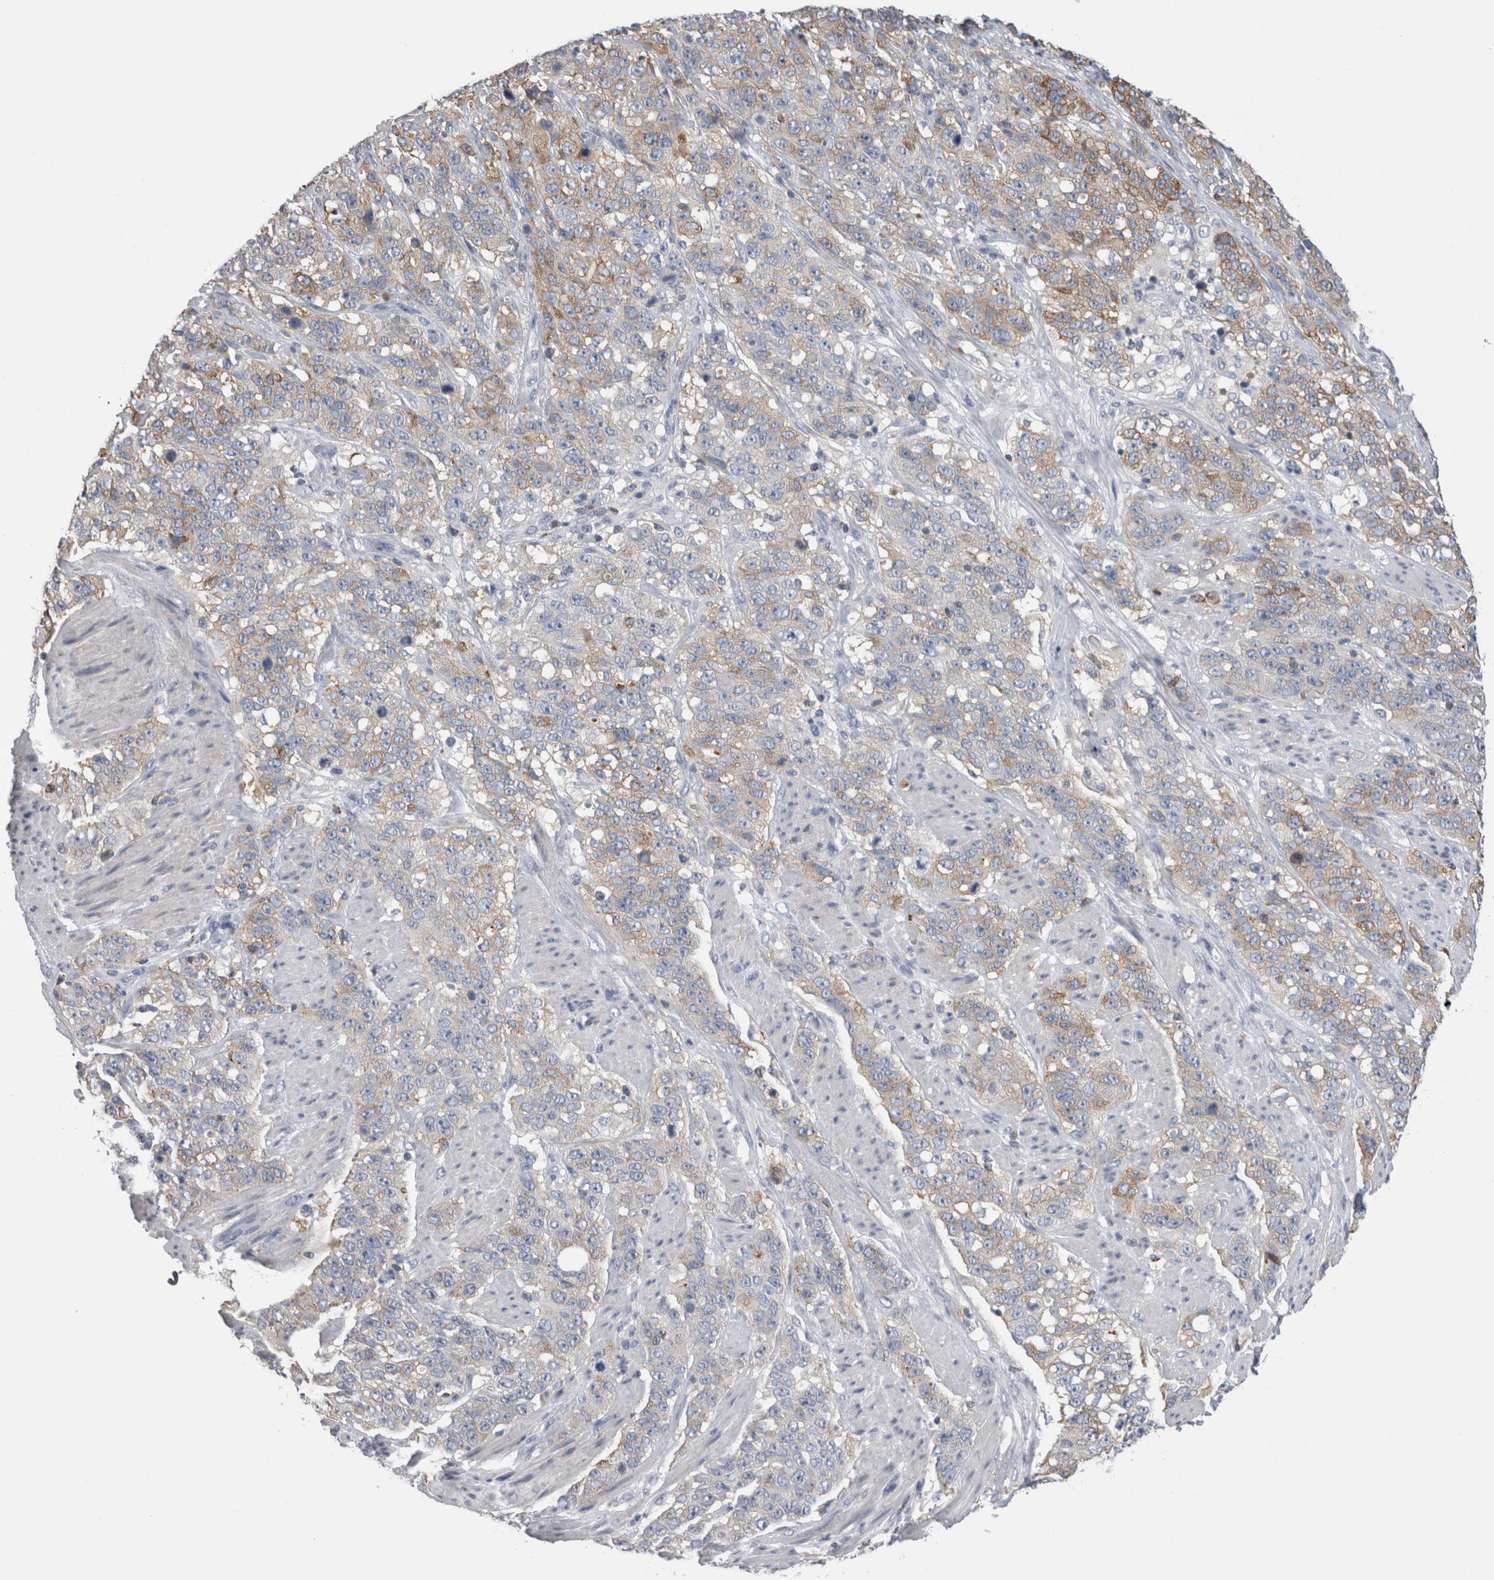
{"staining": {"intensity": "weak", "quantity": "25%-75%", "location": "cytoplasmic/membranous"}, "tissue": "stomach cancer", "cell_type": "Tumor cells", "image_type": "cancer", "snomed": [{"axis": "morphology", "description": "Adenocarcinoma, NOS"}, {"axis": "topography", "description": "Stomach"}], "caption": "Stomach cancer tissue displays weak cytoplasmic/membranous staining in about 25%-75% of tumor cells", "gene": "DCTN6", "patient": {"sex": "male", "age": 48}}